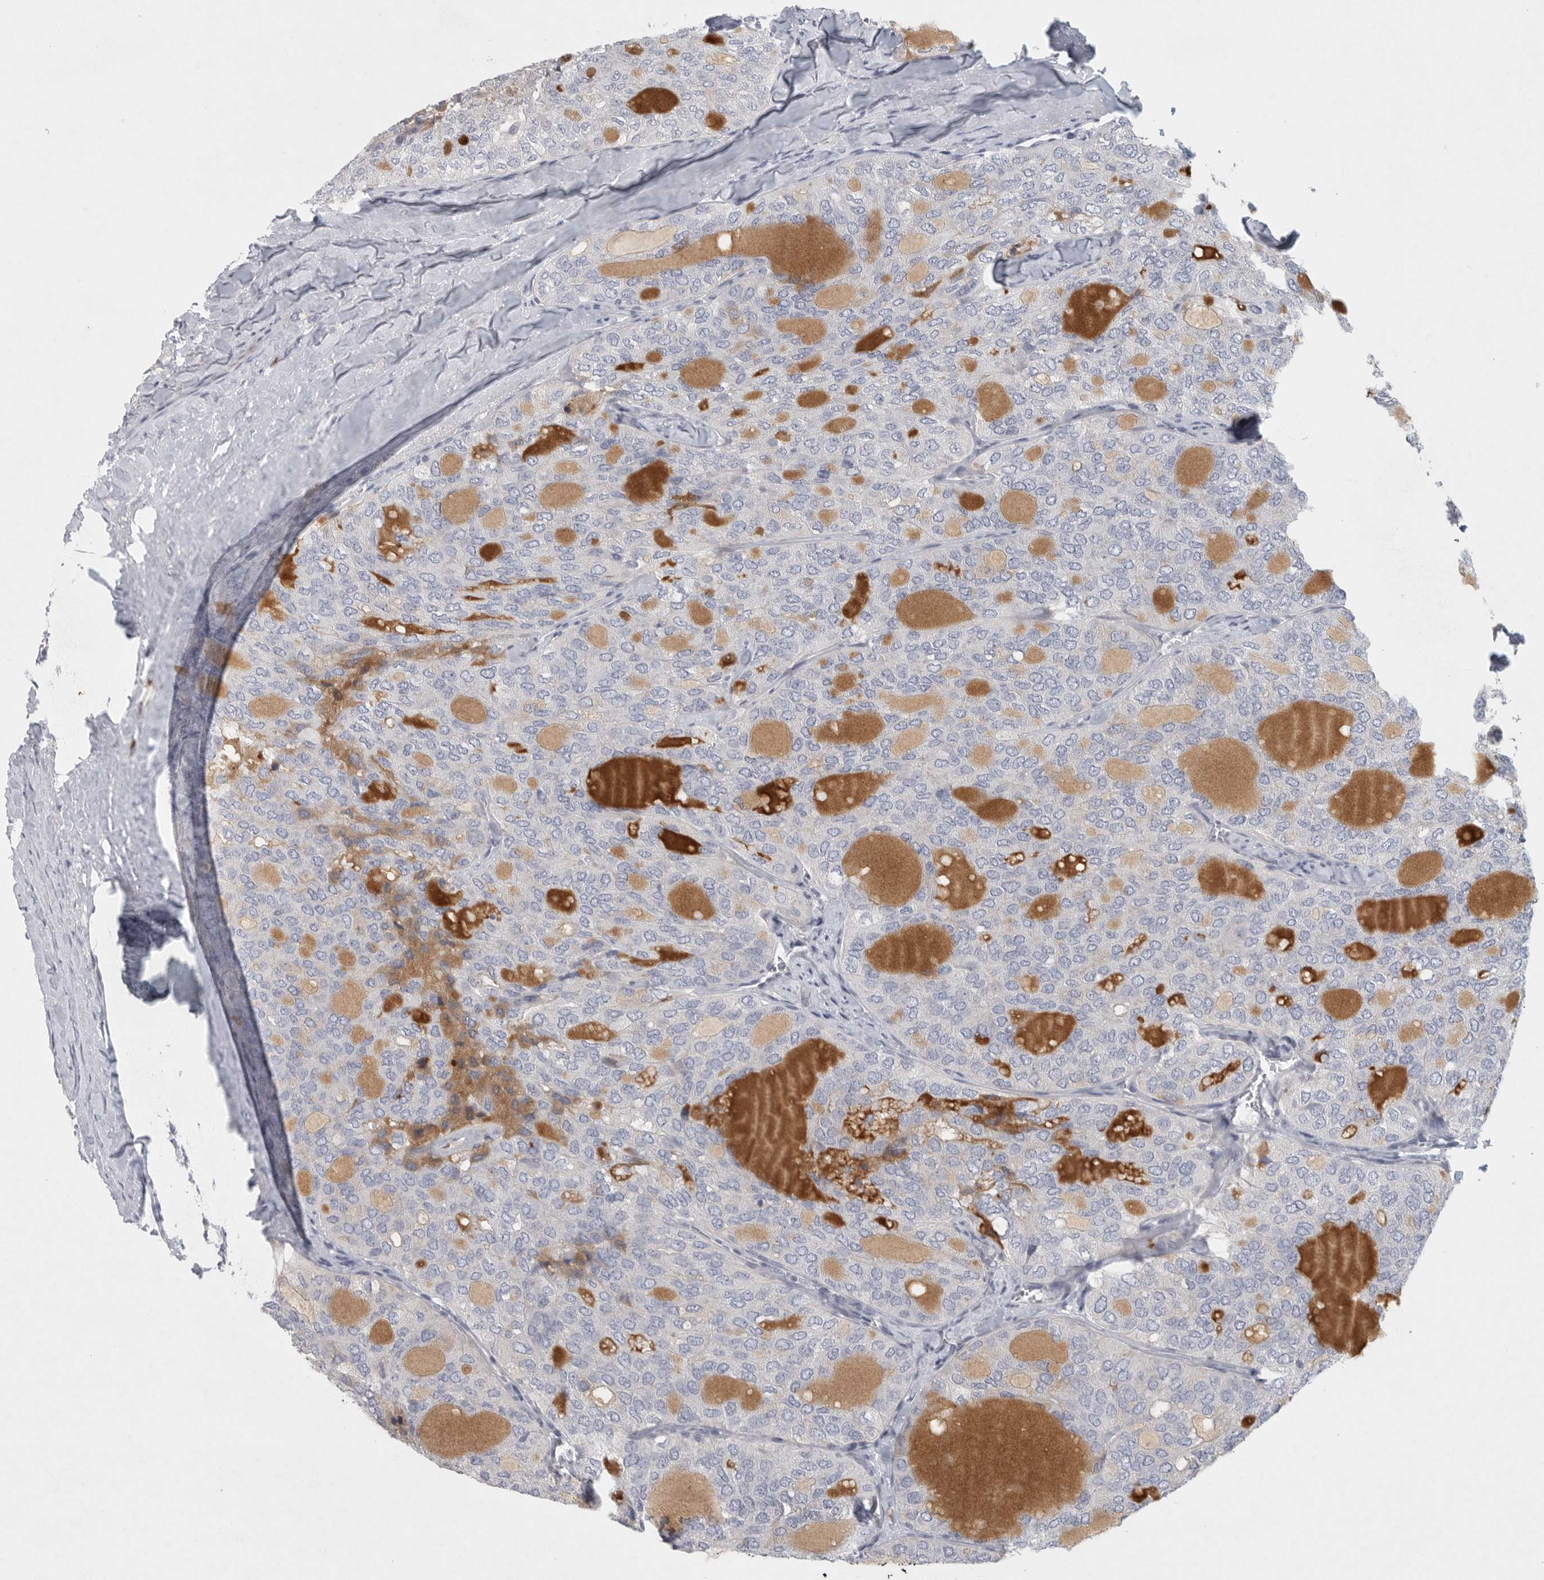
{"staining": {"intensity": "negative", "quantity": "none", "location": "none"}, "tissue": "thyroid cancer", "cell_type": "Tumor cells", "image_type": "cancer", "snomed": [{"axis": "morphology", "description": "Follicular adenoma carcinoma, NOS"}, {"axis": "topography", "description": "Thyroid gland"}], "caption": "Immunohistochemical staining of thyroid follicular adenoma carcinoma reveals no significant positivity in tumor cells. Brightfield microscopy of immunohistochemistry (IHC) stained with DAB (3,3'-diaminobenzidine) (brown) and hematoxylin (blue), captured at high magnification.", "gene": "TMEM69", "patient": {"sex": "male", "age": 75}}